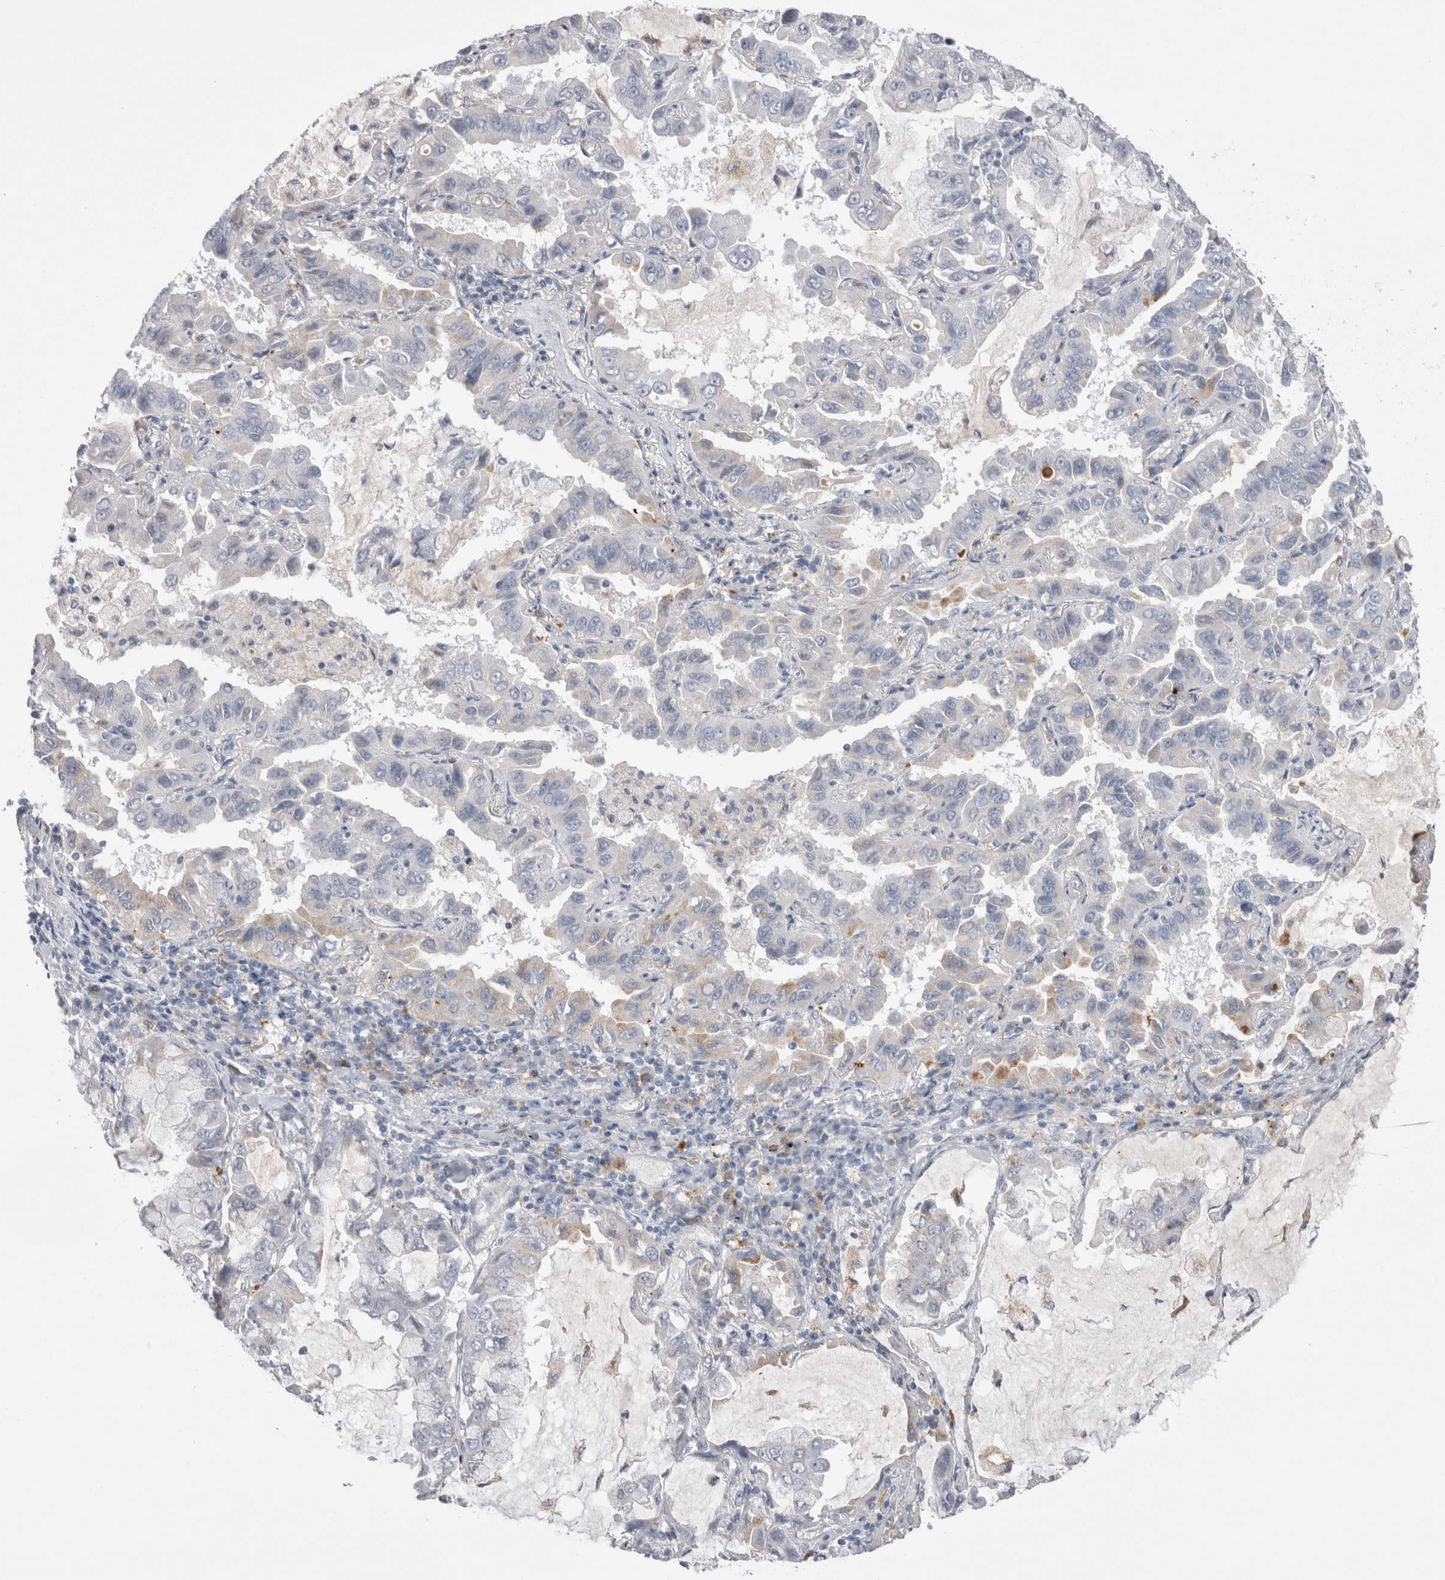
{"staining": {"intensity": "weak", "quantity": "<25%", "location": "cytoplasmic/membranous"}, "tissue": "lung cancer", "cell_type": "Tumor cells", "image_type": "cancer", "snomed": [{"axis": "morphology", "description": "Adenocarcinoma, NOS"}, {"axis": "topography", "description": "Lung"}], "caption": "Lung cancer (adenocarcinoma) was stained to show a protein in brown. There is no significant staining in tumor cells. Brightfield microscopy of IHC stained with DAB (3,3'-diaminobenzidine) (brown) and hematoxylin (blue), captured at high magnification.", "gene": "EPDR1", "patient": {"sex": "male", "age": 64}}